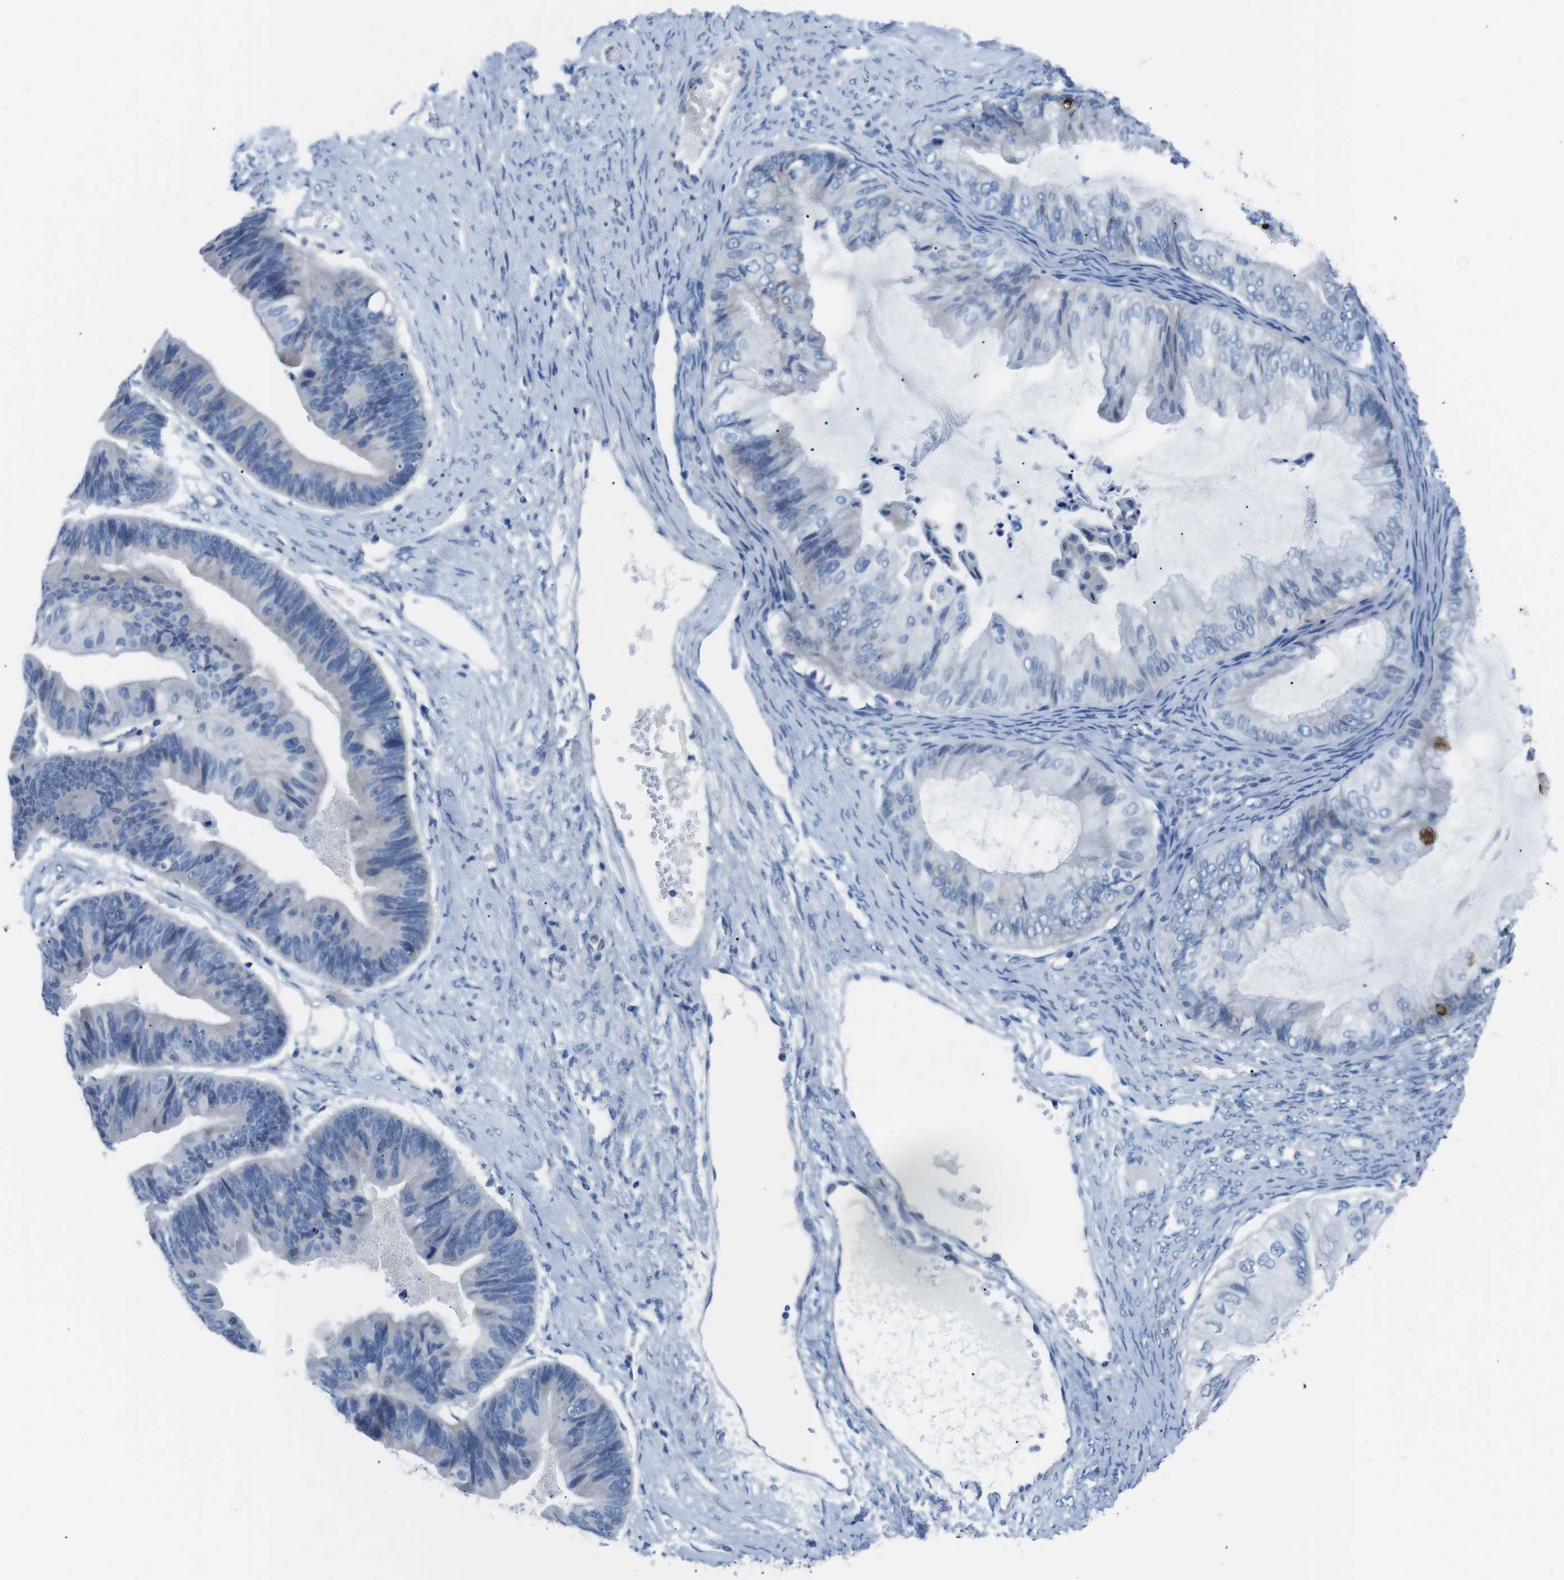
{"staining": {"intensity": "negative", "quantity": "none", "location": "none"}, "tissue": "ovarian cancer", "cell_type": "Tumor cells", "image_type": "cancer", "snomed": [{"axis": "morphology", "description": "Cystadenocarcinoma, mucinous, NOS"}, {"axis": "topography", "description": "Ovary"}], "caption": "Tumor cells are negative for protein expression in human mucinous cystadenocarcinoma (ovarian).", "gene": "MUC2", "patient": {"sex": "female", "age": 61}}